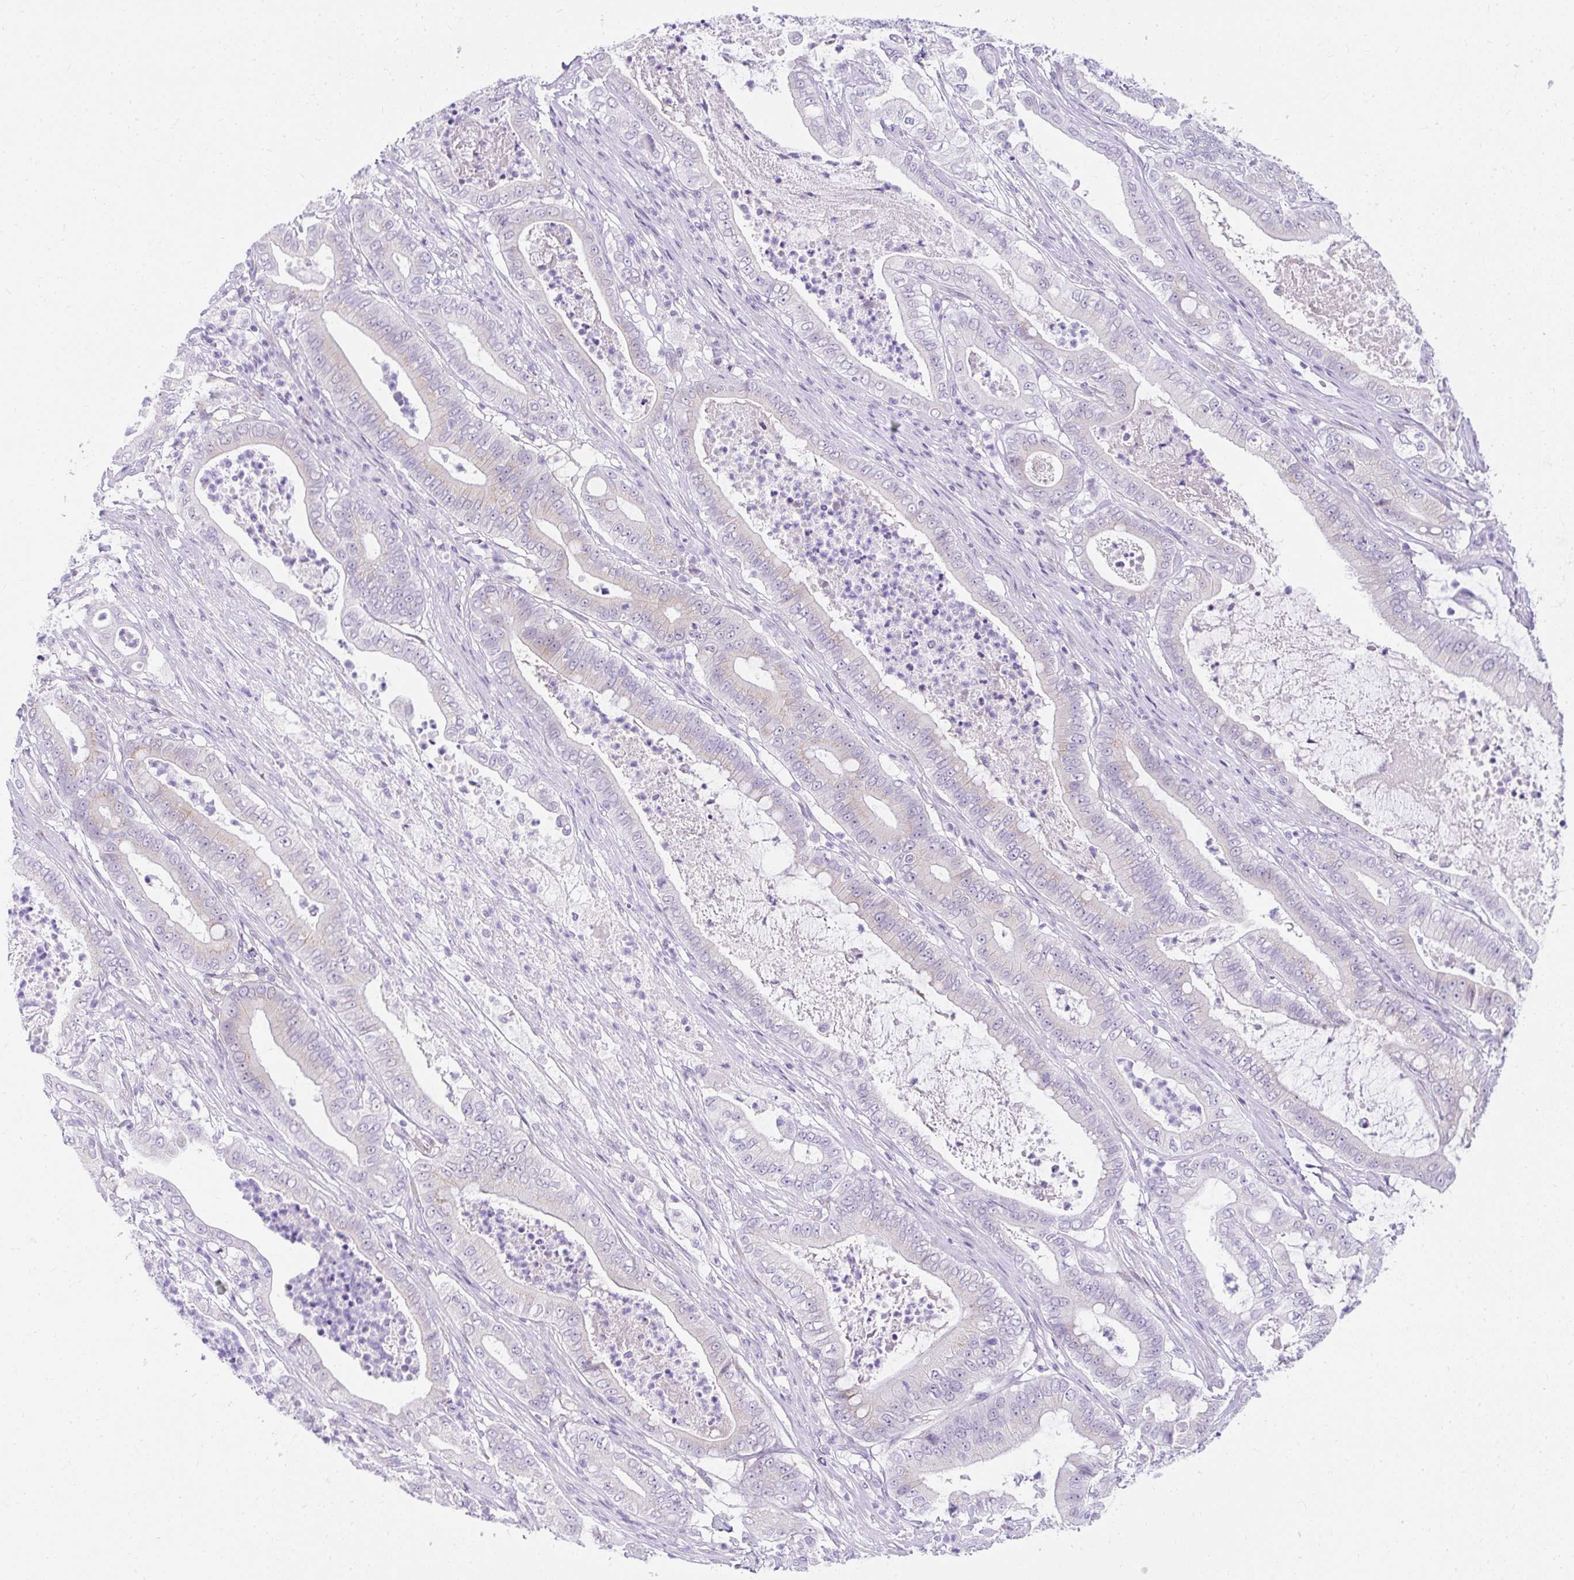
{"staining": {"intensity": "negative", "quantity": "none", "location": "none"}, "tissue": "pancreatic cancer", "cell_type": "Tumor cells", "image_type": "cancer", "snomed": [{"axis": "morphology", "description": "Adenocarcinoma, NOS"}, {"axis": "topography", "description": "Pancreas"}], "caption": "Human pancreatic cancer (adenocarcinoma) stained for a protein using immunohistochemistry (IHC) exhibits no expression in tumor cells.", "gene": "GOLGA8A", "patient": {"sex": "male", "age": 71}}